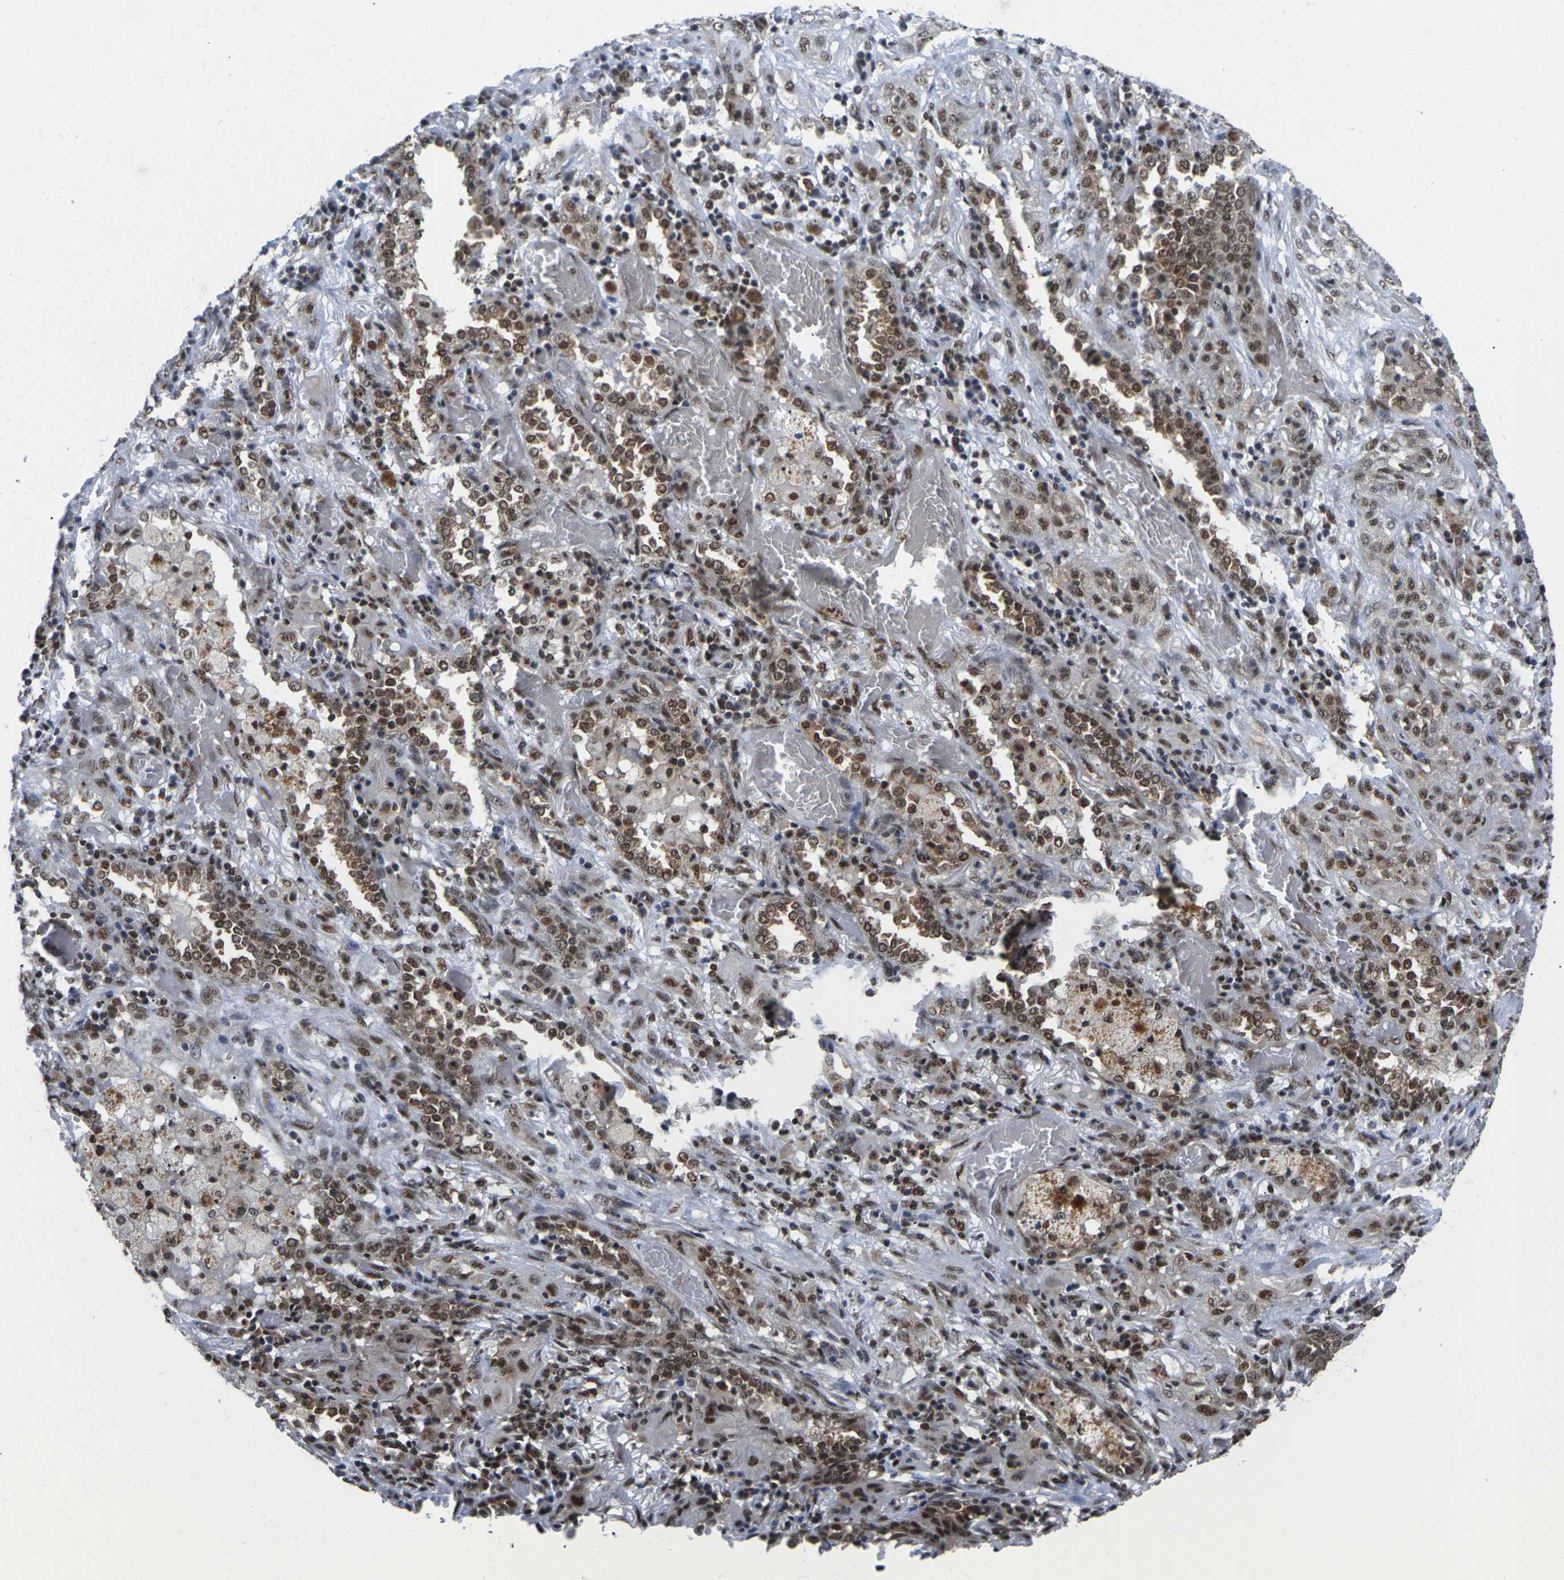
{"staining": {"intensity": "moderate", "quantity": ">75%", "location": "cytoplasmic/membranous,nuclear"}, "tissue": "lung cancer", "cell_type": "Tumor cells", "image_type": "cancer", "snomed": [{"axis": "morphology", "description": "Squamous cell carcinoma, NOS"}, {"axis": "topography", "description": "Lung"}], "caption": "This is a histology image of immunohistochemistry (IHC) staining of lung cancer (squamous cell carcinoma), which shows moderate positivity in the cytoplasmic/membranous and nuclear of tumor cells.", "gene": "MAGOH", "patient": {"sex": "female", "age": 47}}